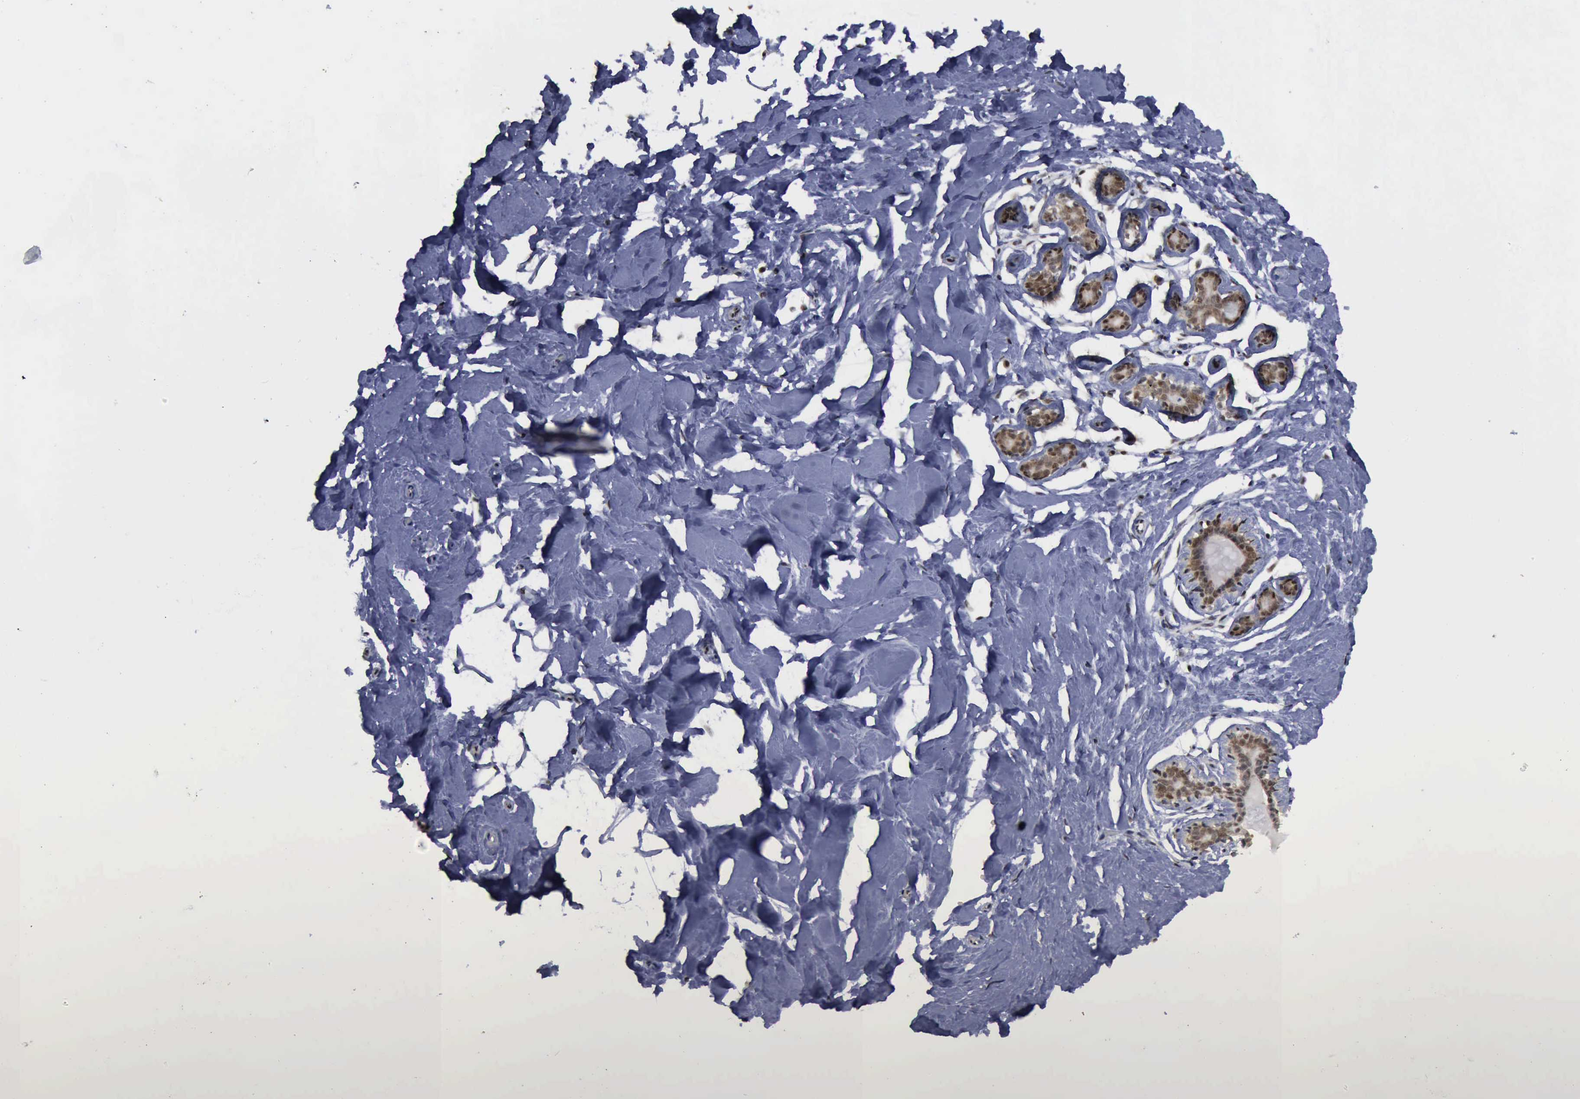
{"staining": {"intensity": "negative", "quantity": "none", "location": "none"}, "tissue": "breast", "cell_type": "Adipocytes", "image_type": "normal", "snomed": [{"axis": "morphology", "description": "Normal tissue, NOS"}, {"axis": "topography", "description": "Breast"}], "caption": "This is an IHC photomicrograph of unremarkable human breast. There is no staining in adipocytes.", "gene": "RTCB", "patient": {"sex": "female", "age": 23}}